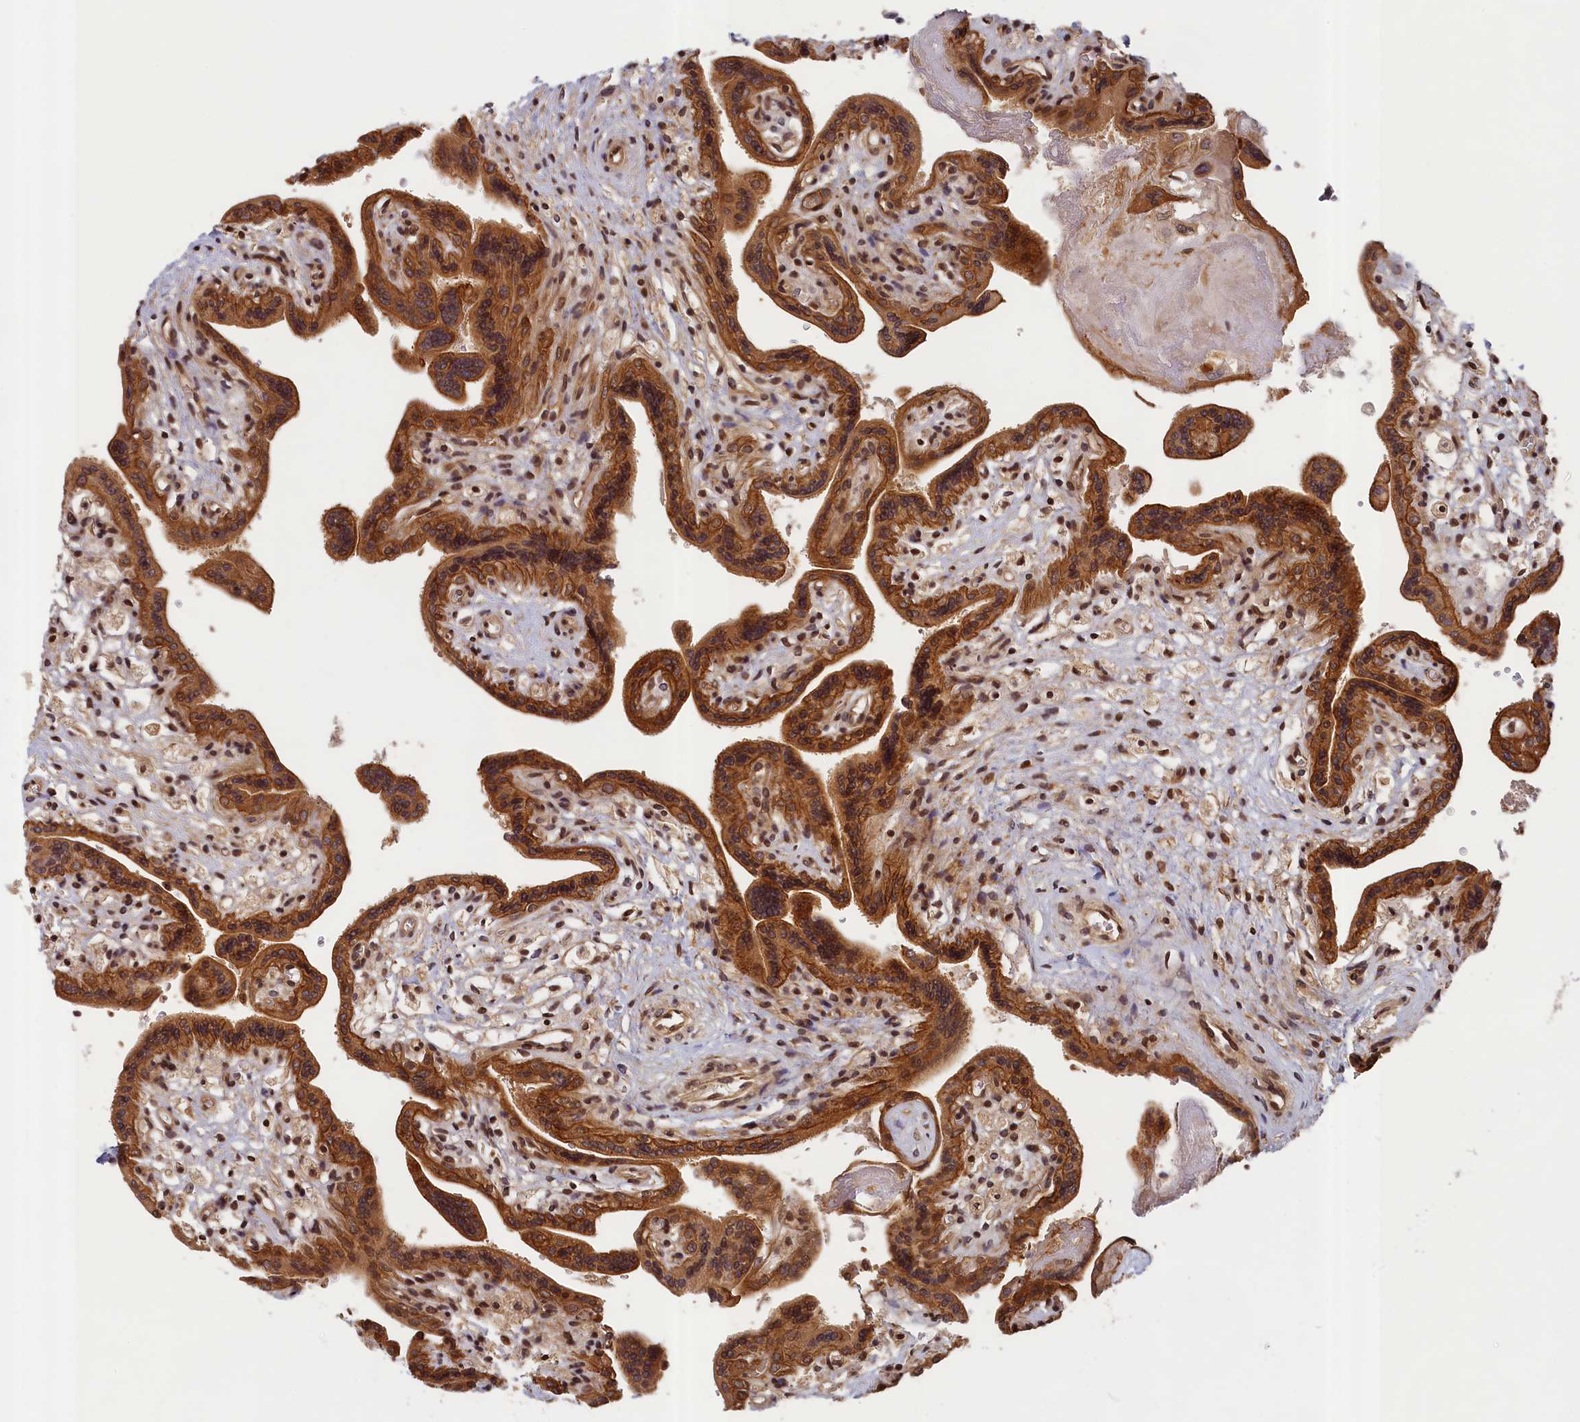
{"staining": {"intensity": "strong", "quantity": ">75%", "location": "cytoplasmic/membranous"}, "tissue": "placenta", "cell_type": "Trophoblastic cells", "image_type": "normal", "snomed": [{"axis": "morphology", "description": "Normal tissue, NOS"}, {"axis": "topography", "description": "Placenta"}], "caption": "Immunohistochemical staining of unremarkable human placenta demonstrates >75% levels of strong cytoplasmic/membranous protein staining in approximately >75% of trophoblastic cells. Ihc stains the protein in brown and the nuclei are stained blue.", "gene": "CEP44", "patient": {"sex": "female", "age": 37}}